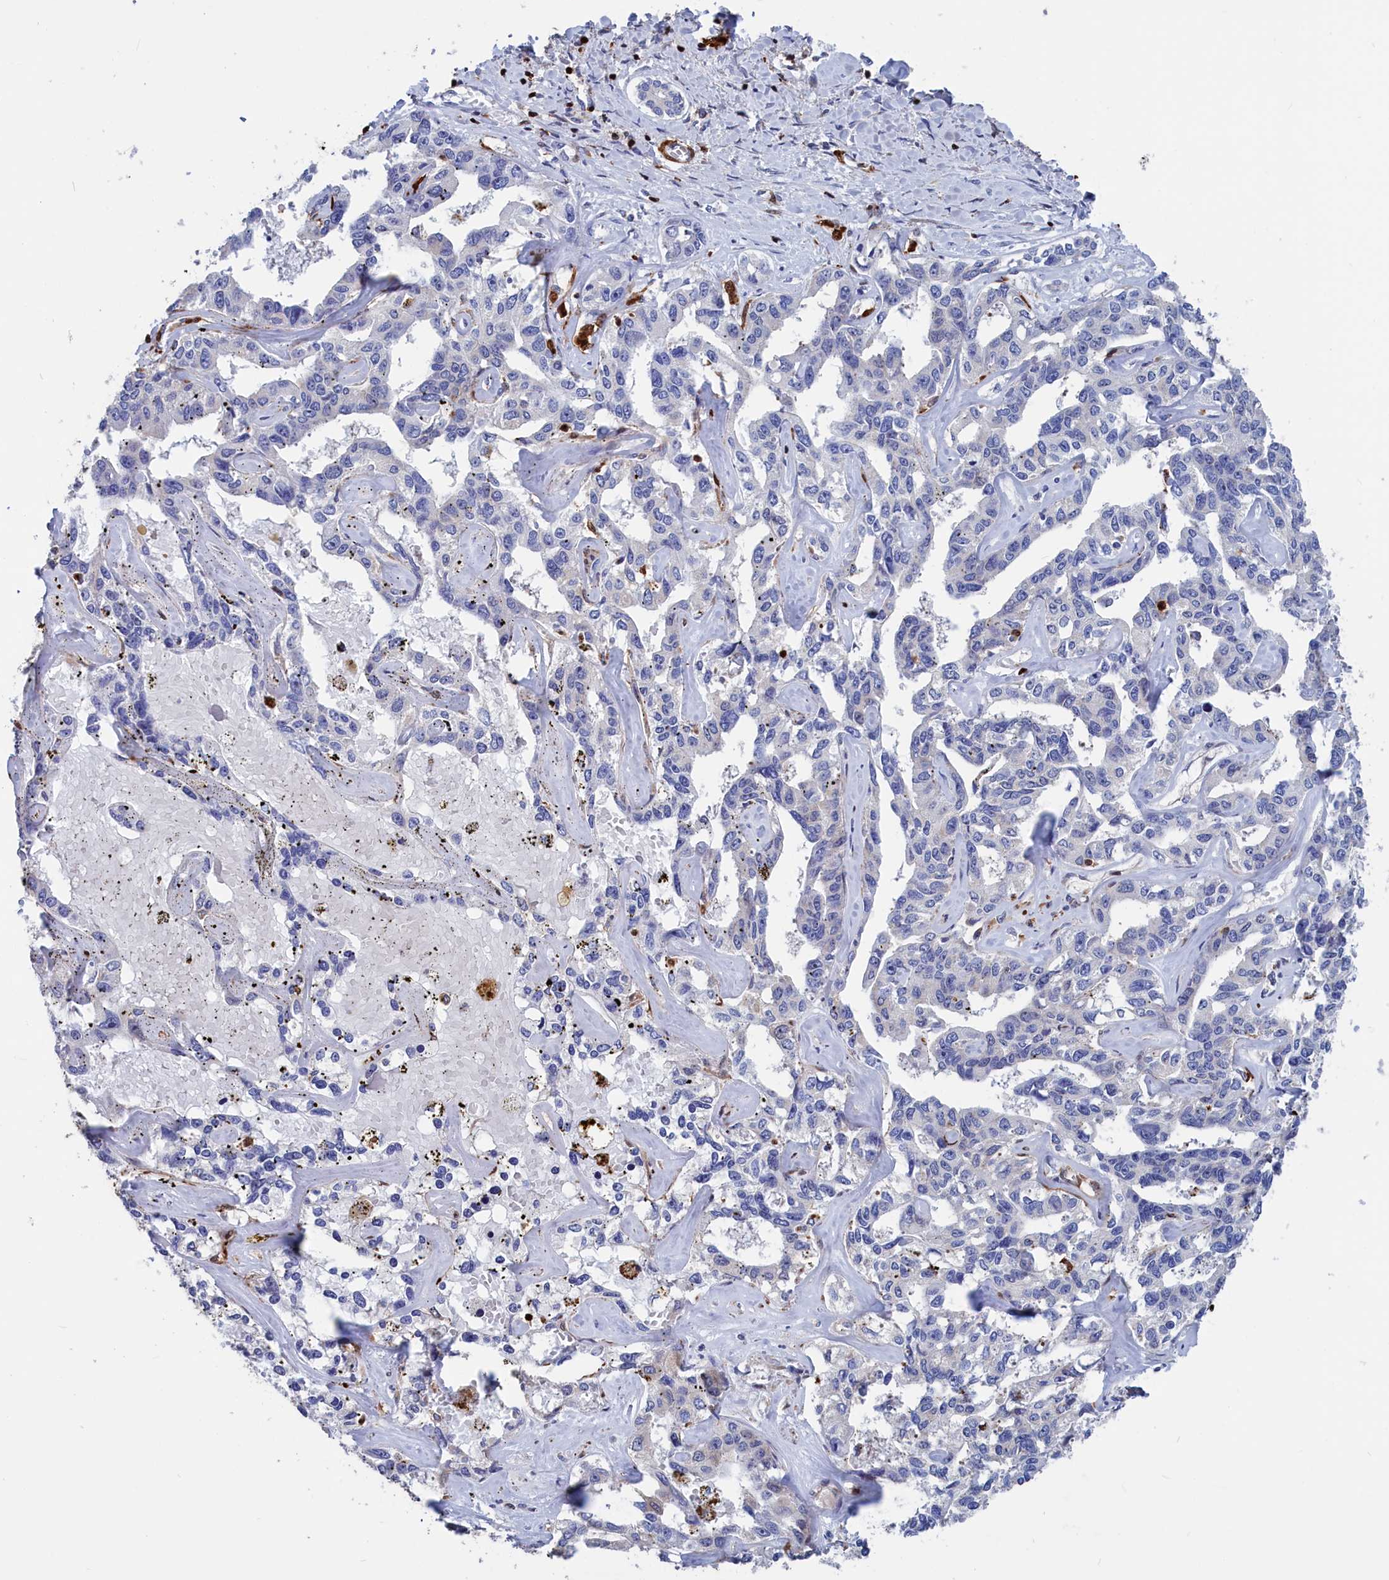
{"staining": {"intensity": "negative", "quantity": "none", "location": "none"}, "tissue": "liver cancer", "cell_type": "Tumor cells", "image_type": "cancer", "snomed": [{"axis": "morphology", "description": "Cholangiocarcinoma"}, {"axis": "topography", "description": "Liver"}], "caption": "There is no significant positivity in tumor cells of liver cancer.", "gene": "CRIP1", "patient": {"sex": "male", "age": 59}}